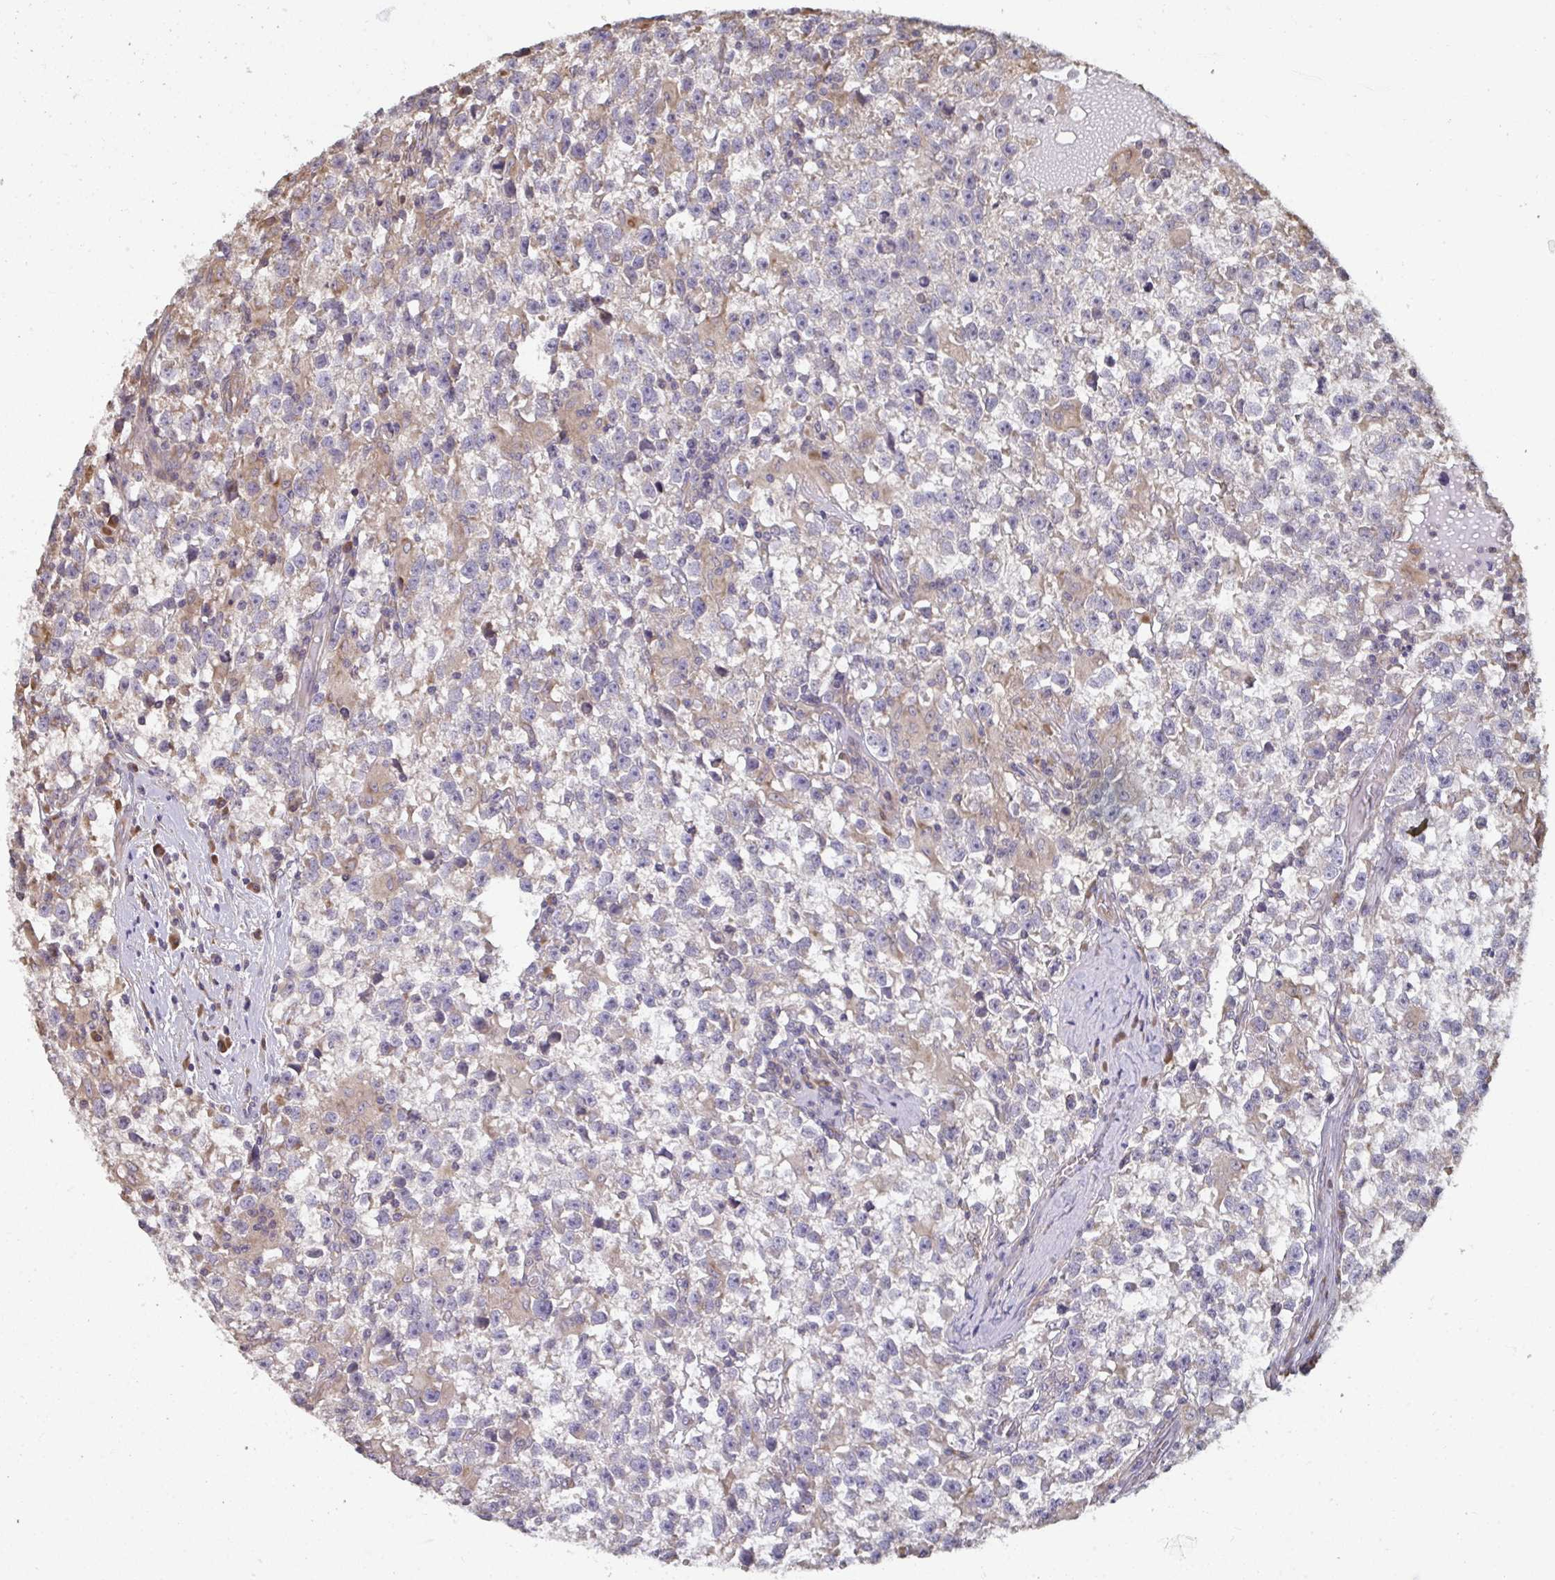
{"staining": {"intensity": "negative", "quantity": "none", "location": "none"}, "tissue": "testis cancer", "cell_type": "Tumor cells", "image_type": "cancer", "snomed": [{"axis": "morphology", "description": "Seminoma, NOS"}, {"axis": "topography", "description": "Testis"}], "caption": "DAB immunohistochemical staining of human testis seminoma displays no significant positivity in tumor cells.", "gene": "ZFYVE28", "patient": {"sex": "male", "age": 31}}